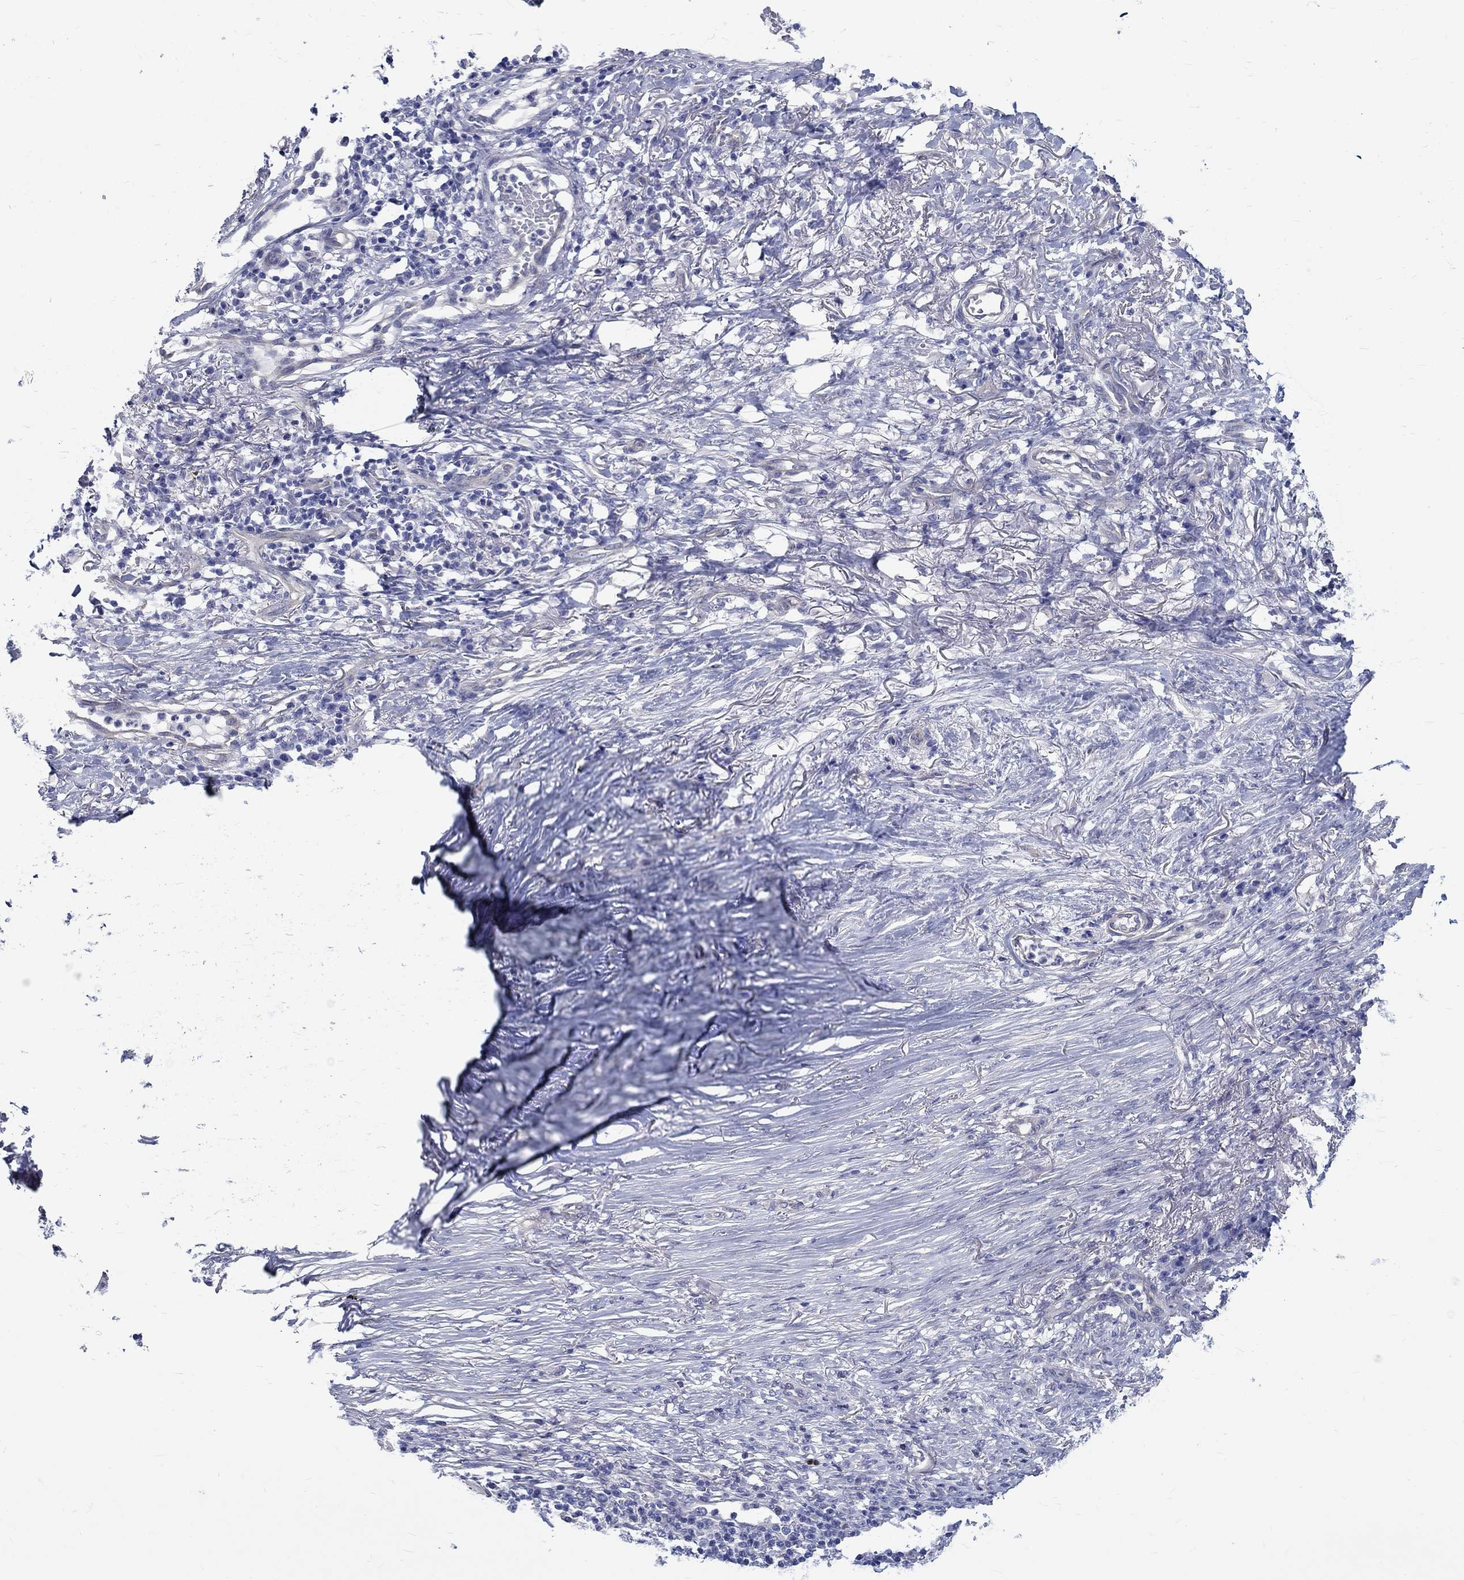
{"staining": {"intensity": "negative", "quantity": "none", "location": "none"}, "tissue": "skin cancer", "cell_type": "Tumor cells", "image_type": "cancer", "snomed": [{"axis": "morphology", "description": "Squamous cell carcinoma, NOS"}, {"axis": "topography", "description": "Skin"}], "caption": "DAB (3,3'-diaminobenzidine) immunohistochemical staining of human skin cancer (squamous cell carcinoma) exhibits no significant positivity in tumor cells.", "gene": "SH2D7", "patient": {"sex": "male", "age": 70}}